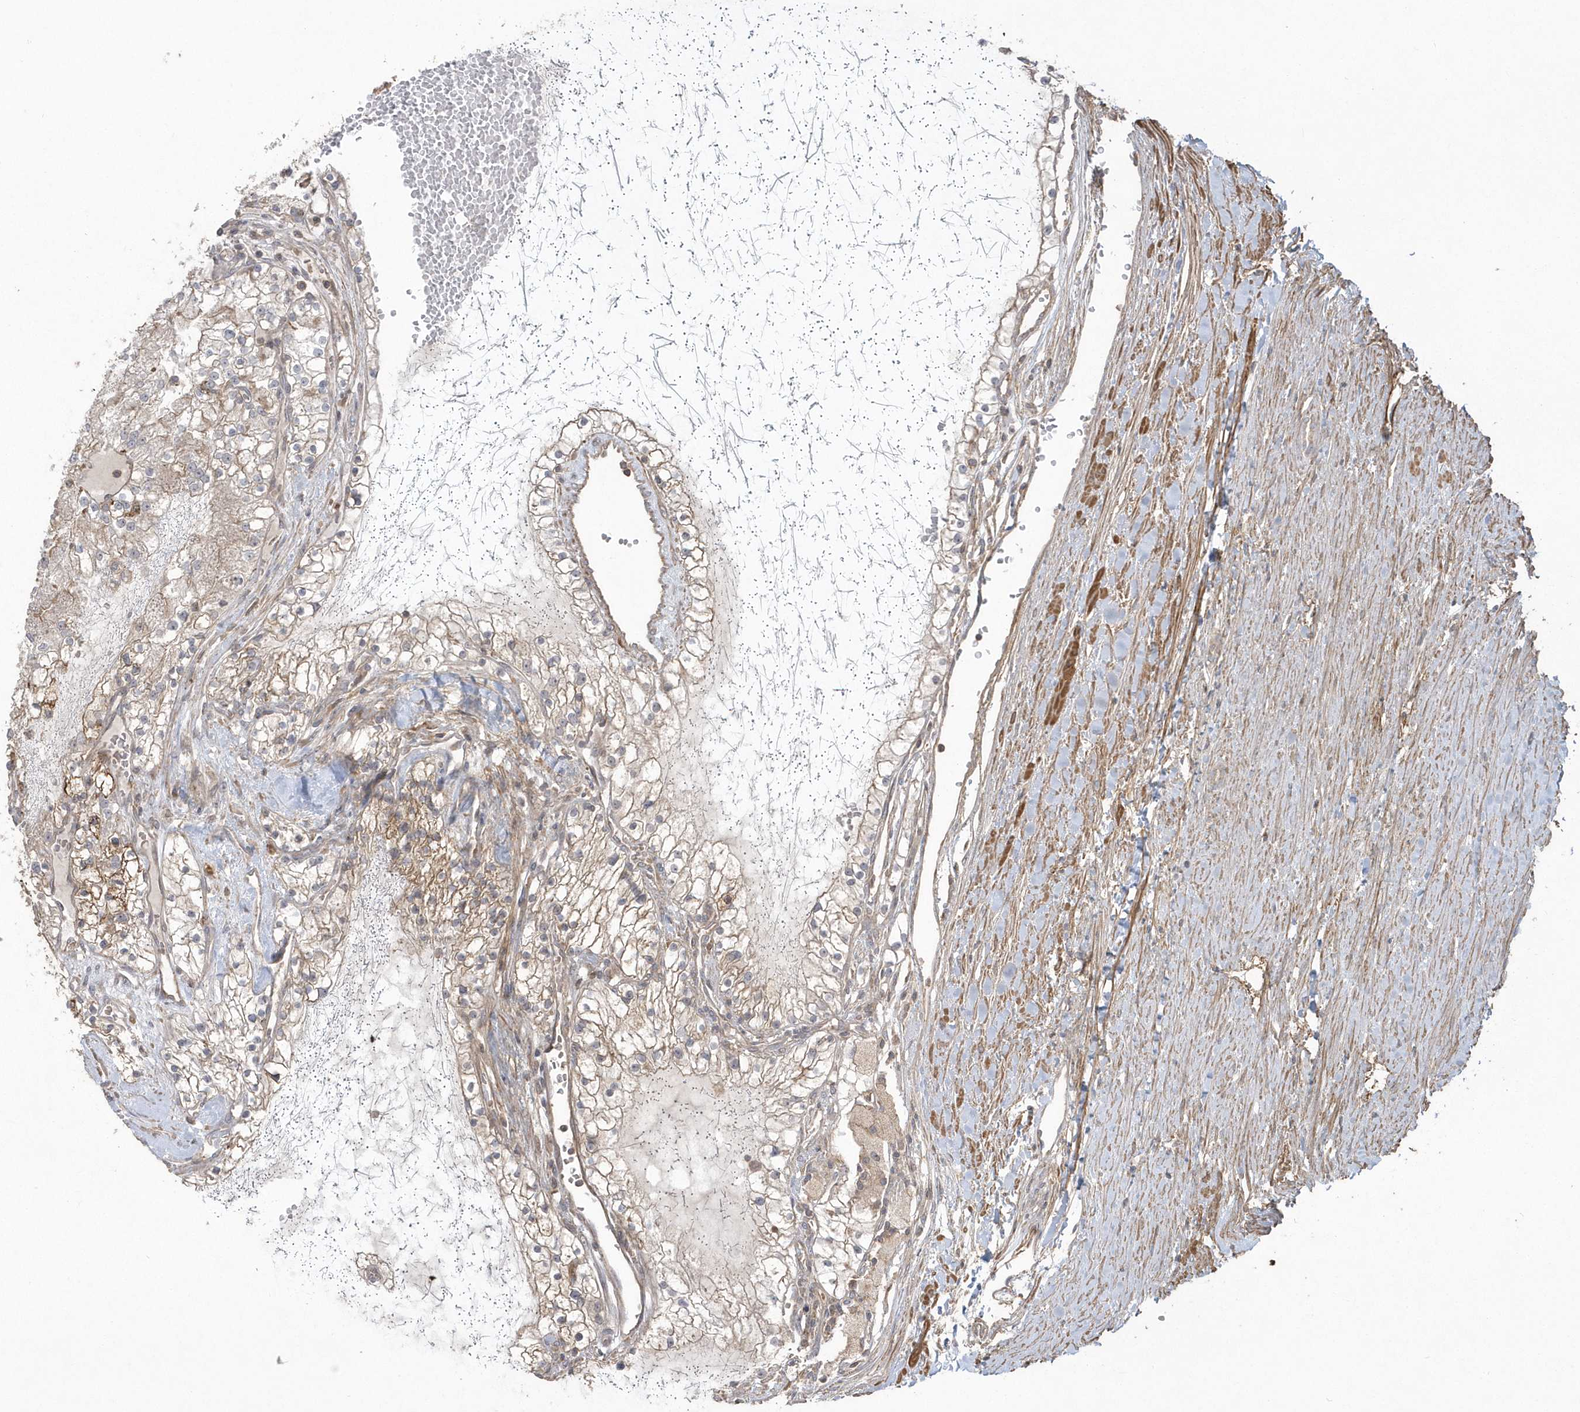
{"staining": {"intensity": "weak", "quantity": "<25%", "location": "cytoplasmic/membranous"}, "tissue": "renal cancer", "cell_type": "Tumor cells", "image_type": "cancer", "snomed": [{"axis": "morphology", "description": "Normal tissue, NOS"}, {"axis": "morphology", "description": "Adenocarcinoma, NOS"}, {"axis": "topography", "description": "Kidney"}], "caption": "DAB immunohistochemical staining of human renal adenocarcinoma shows no significant staining in tumor cells.", "gene": "ARMC8", "patient": {"sex": "male", "age": 68}}